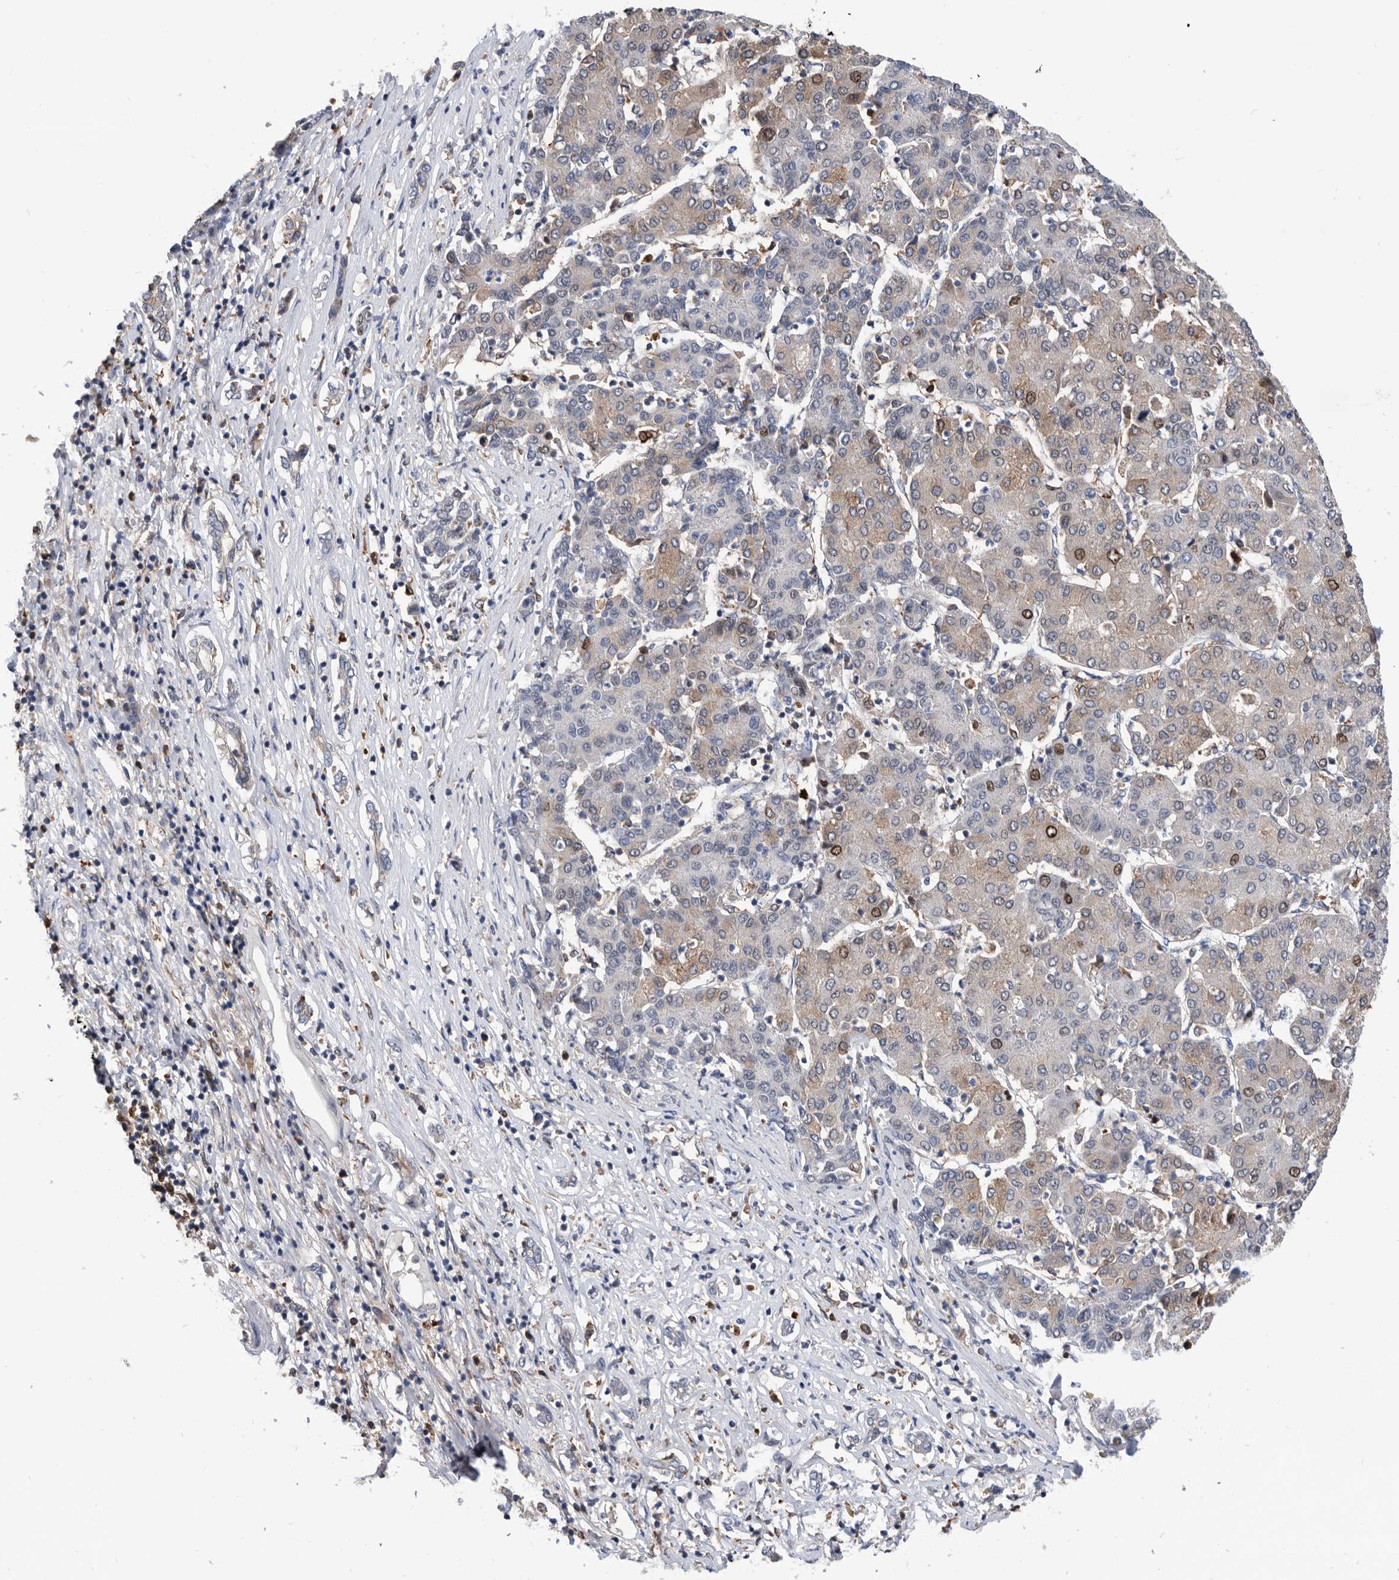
{"staining": {"intensity": "strong", "quantity": "<25%", "location": "nuclear"}, "tissue": "liver cancer", "cell_type": "Tumor cells", "image_type": "cancer", "snomed": [{"axis": "morphology", "description": "Carcinoma, Hepatocellular, NOS"}, {"axis": "topography", "description": "Liver"}], "caption": "High-power microscopy captured an immunohistochemistry photomicrograph of hepatocellular carcinoma (liver), revealing strong nuclear positivity in about <25% of tumor cells.", "gene": "ATAD2", "patient": {"sex": "male", "age": 65}}